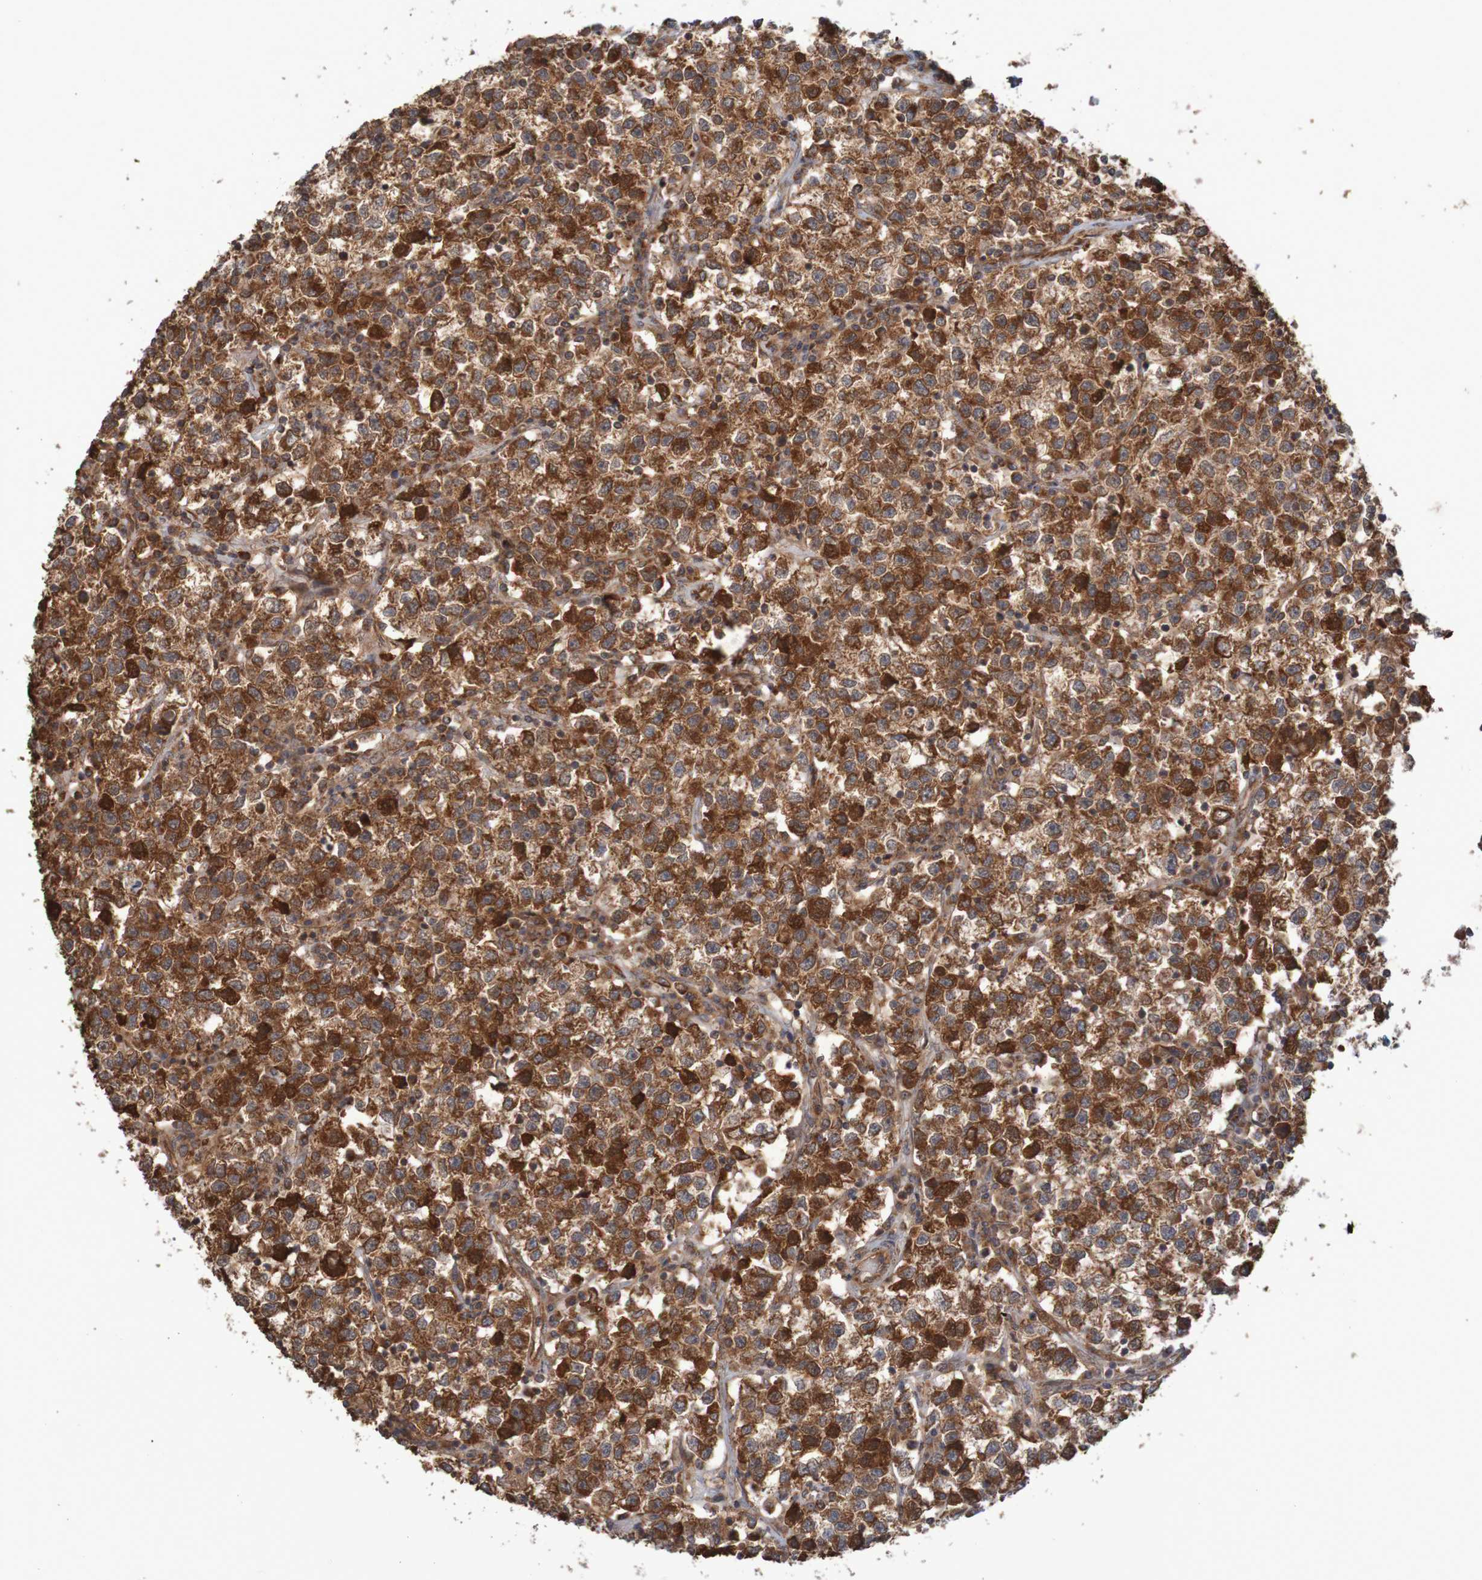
{"staining": {"intensity": "strong", "quantity": ">75%", "location": "cytoplasmic/membranous"}, "tissue": "testis cancer", "cell_type": "Tumor cells", "image_type": "cancer", "snomed": [{"axis": "morphology", "description": "Seminoma, NOS"}, {"axis": "topography", "description": "Testis"}], "caption": "Seminoma (testis) tissue displays strong cytoplasmic/membranous staining in approximately >75% of tumor cells, visualized by immunohistochemistry.", "gene": "MRPL52", "patient": {"sex": "male", "age": 22}}